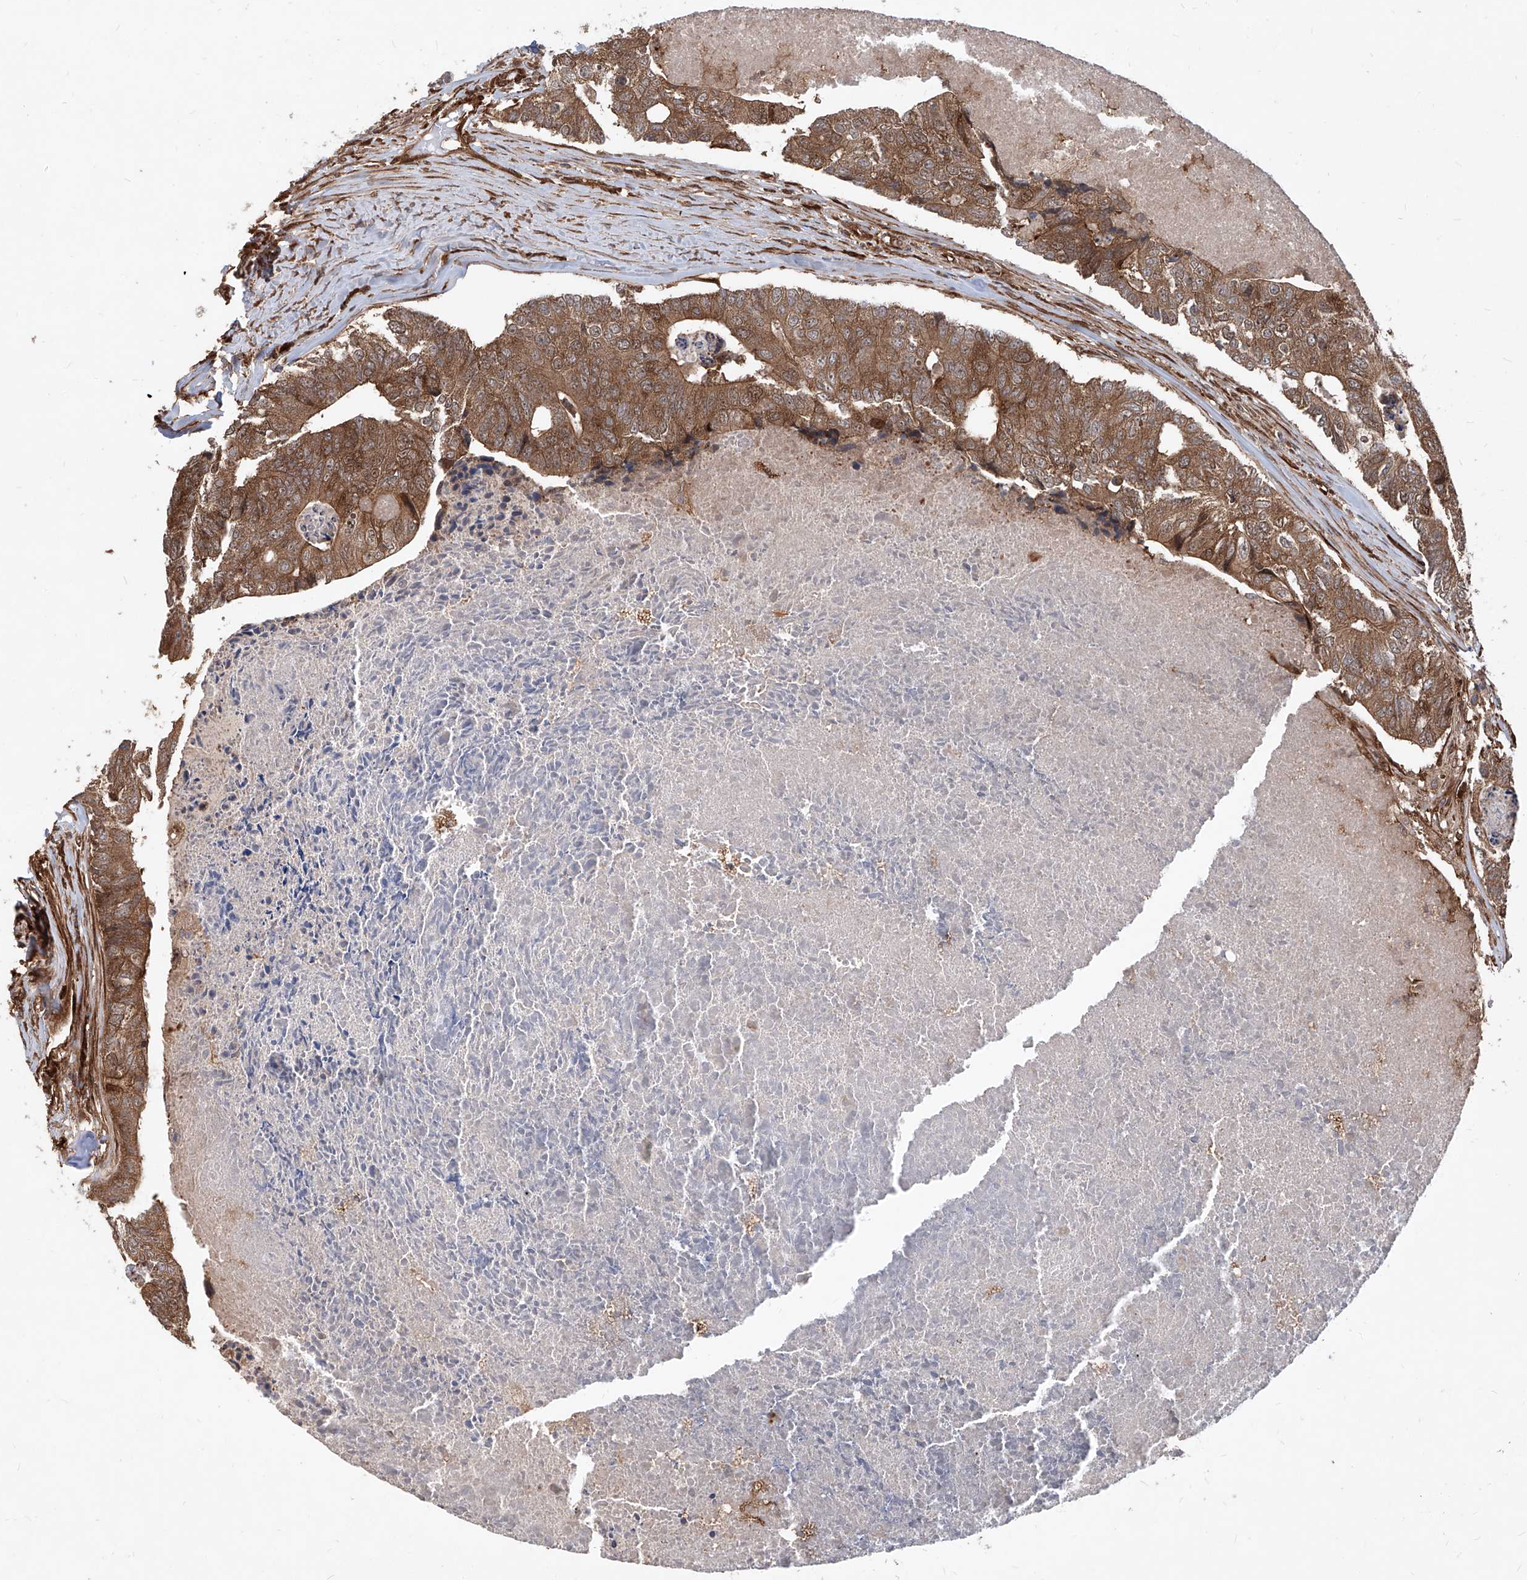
{"staining": {"intensity": "moderate", "quantity": ">75%", "location": "cytoplasmic/membranous,nuclear"}, "tissue": "colorectal cancer", "cell_type": "Tumor cells", "image_type": "cancer", "snomed": [{"axis": "morphology", "description": "Adenocarcinoma, NOS"}, {"axis": "topography", "description": "Colon"}], "caption": "Colorectal cancer (adenocarcinoma) stained with a brown dye reveals moderate cytoplasmic/membranous and nuclear positive expression in about >75% of tumor cells.", "gene": "MAGED2", "patient": {"sex": "female", "age": 67}}